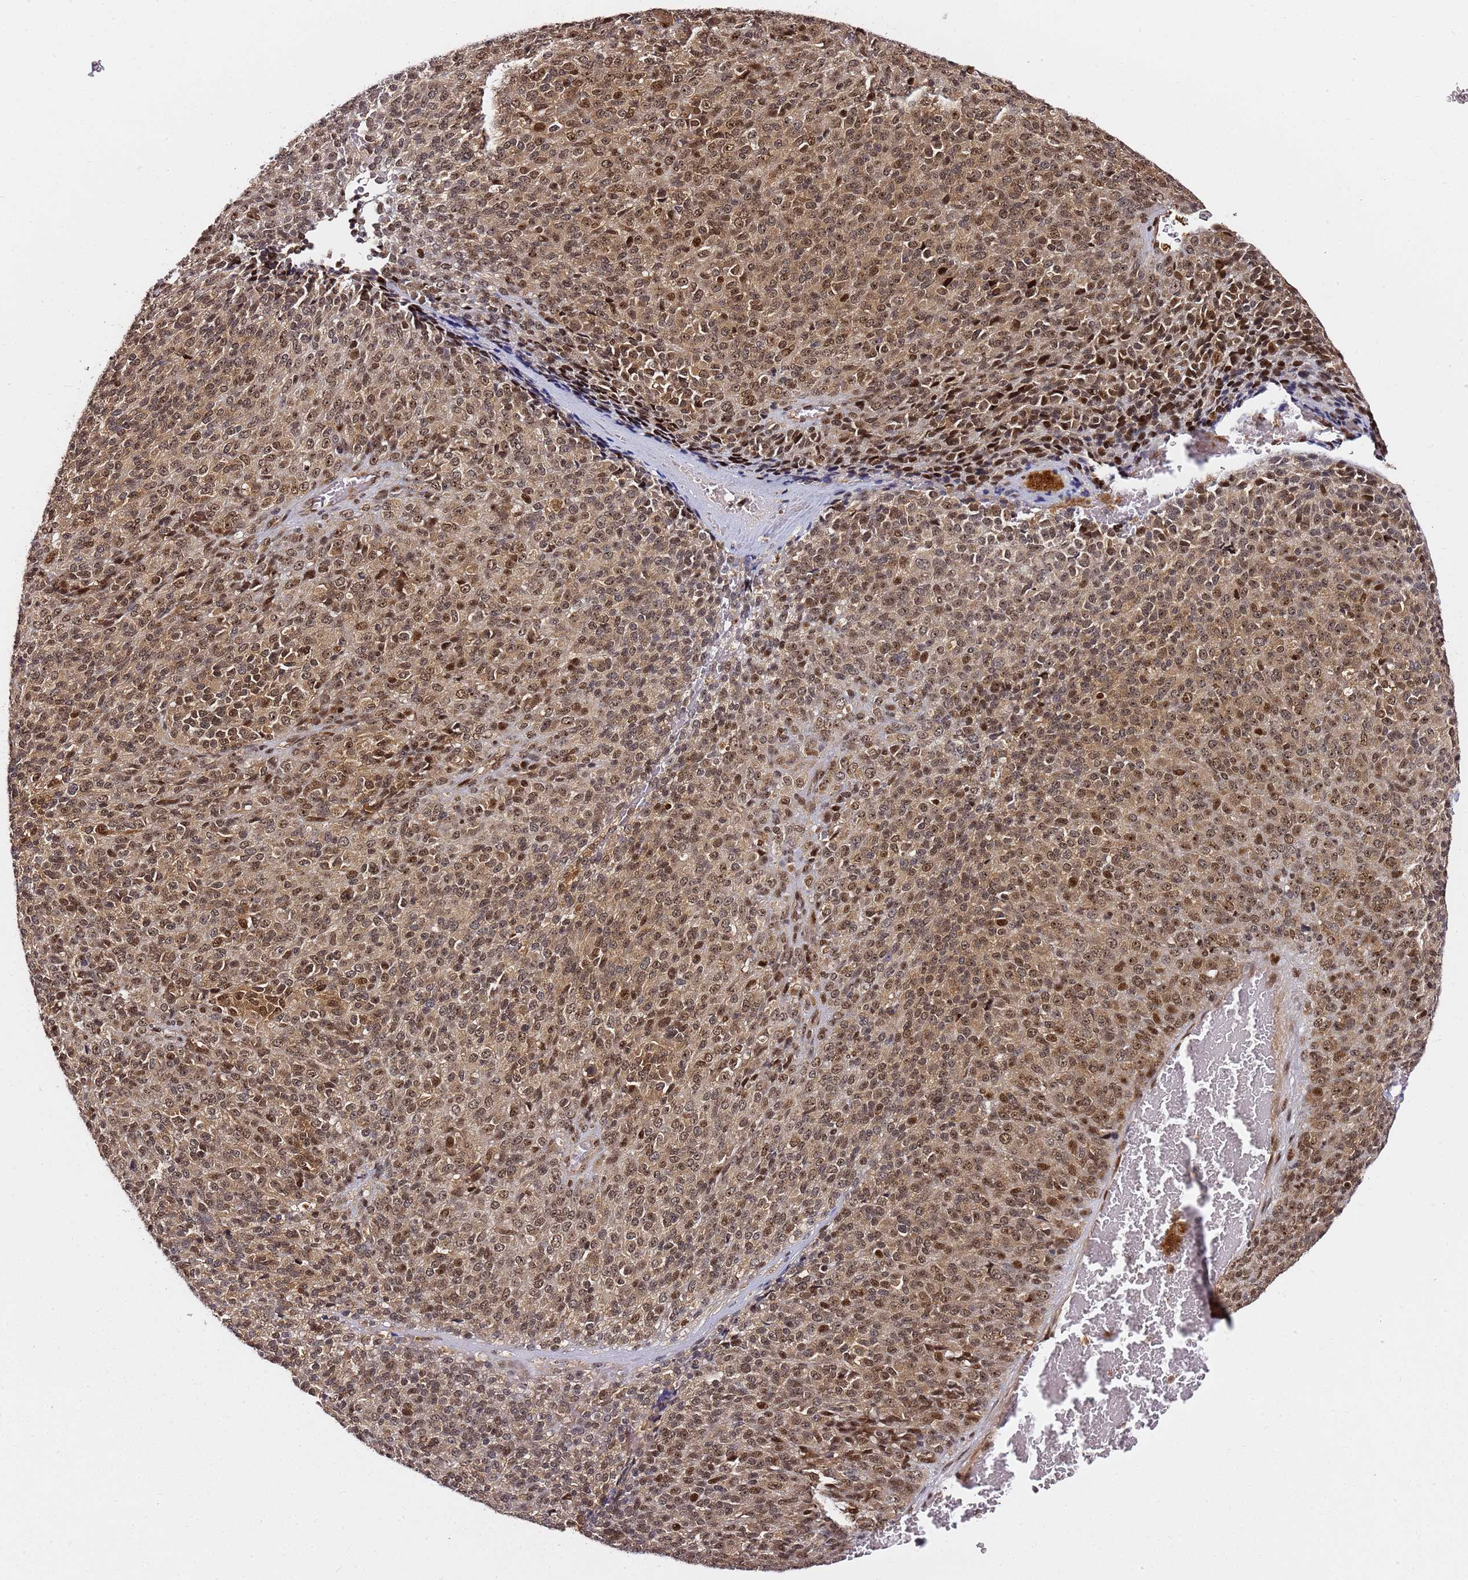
{"staining": {"intensity": "moderate", "quantity": ">75%", "location": "nuclear"}, "tissue": "melanoma", "cell_type": "Tumor cells", "image_type": "cancer", "snomed": [{"axis": "morphology", "description": "Malignant melanoma, Metastatic site"}, {"axis": "topography", "description": "Brain"}], "caption": "This is a photomicrograph of IHC staining of malignant melanoma (metastatic site), which shows moderate expression in the nuclear of tumor cells.", "gene": "RGS18", "patient": {"sex": "female", "age": 56}}